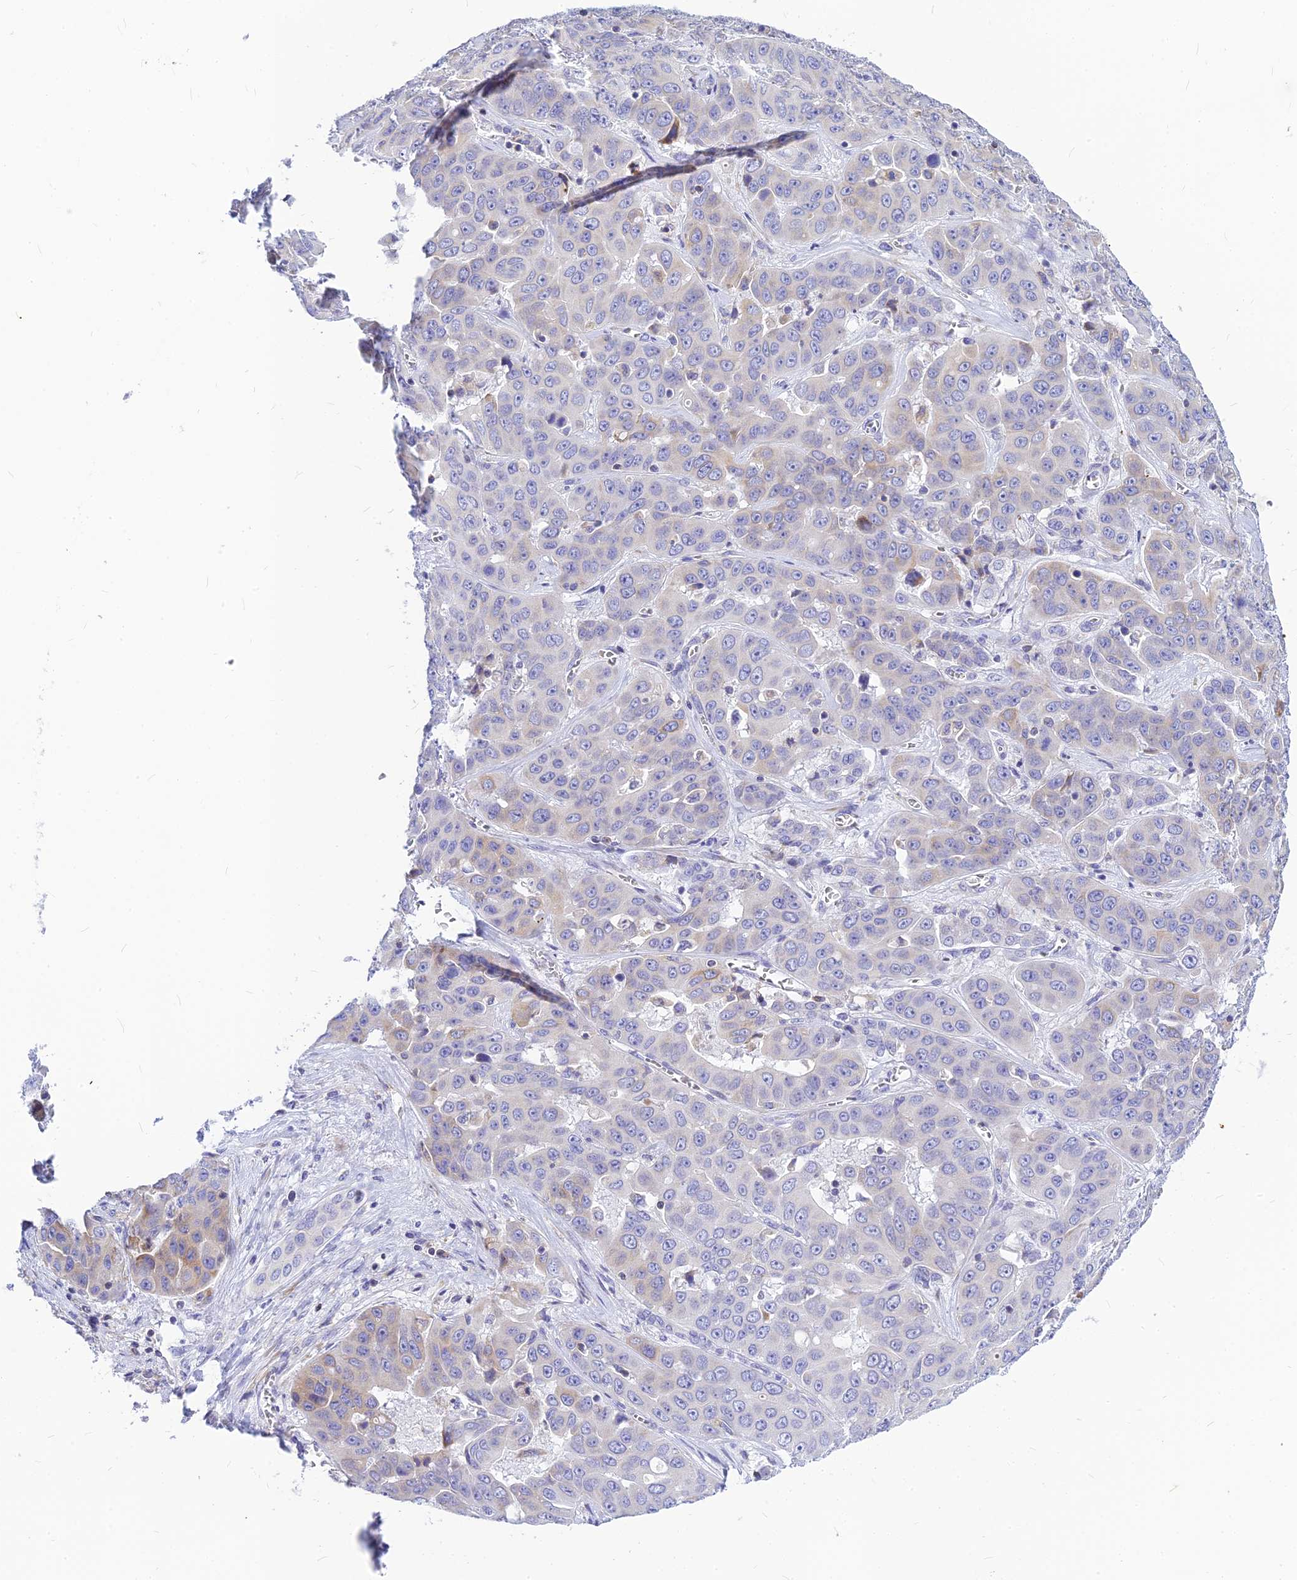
{"staining": {"intensity": "weak", "quantity": "<25%", "location": "cytoplasmic/membranous"}, "tissue": "liver cancer", "cell_type": "Tumor cells", "image_type": "cancer", "snomed": [{"axis": "morphology", "description": "Cholangiocarcinoma"}, {"axis": "topography", "description": "Liver"}], "caption": "Liver cholangiocarcinoma was stained to show a protein in brown. There is no significant staining in tumor cells.", "gene": "CNOT6", "patient": {"sex": "female", "age": 52}}